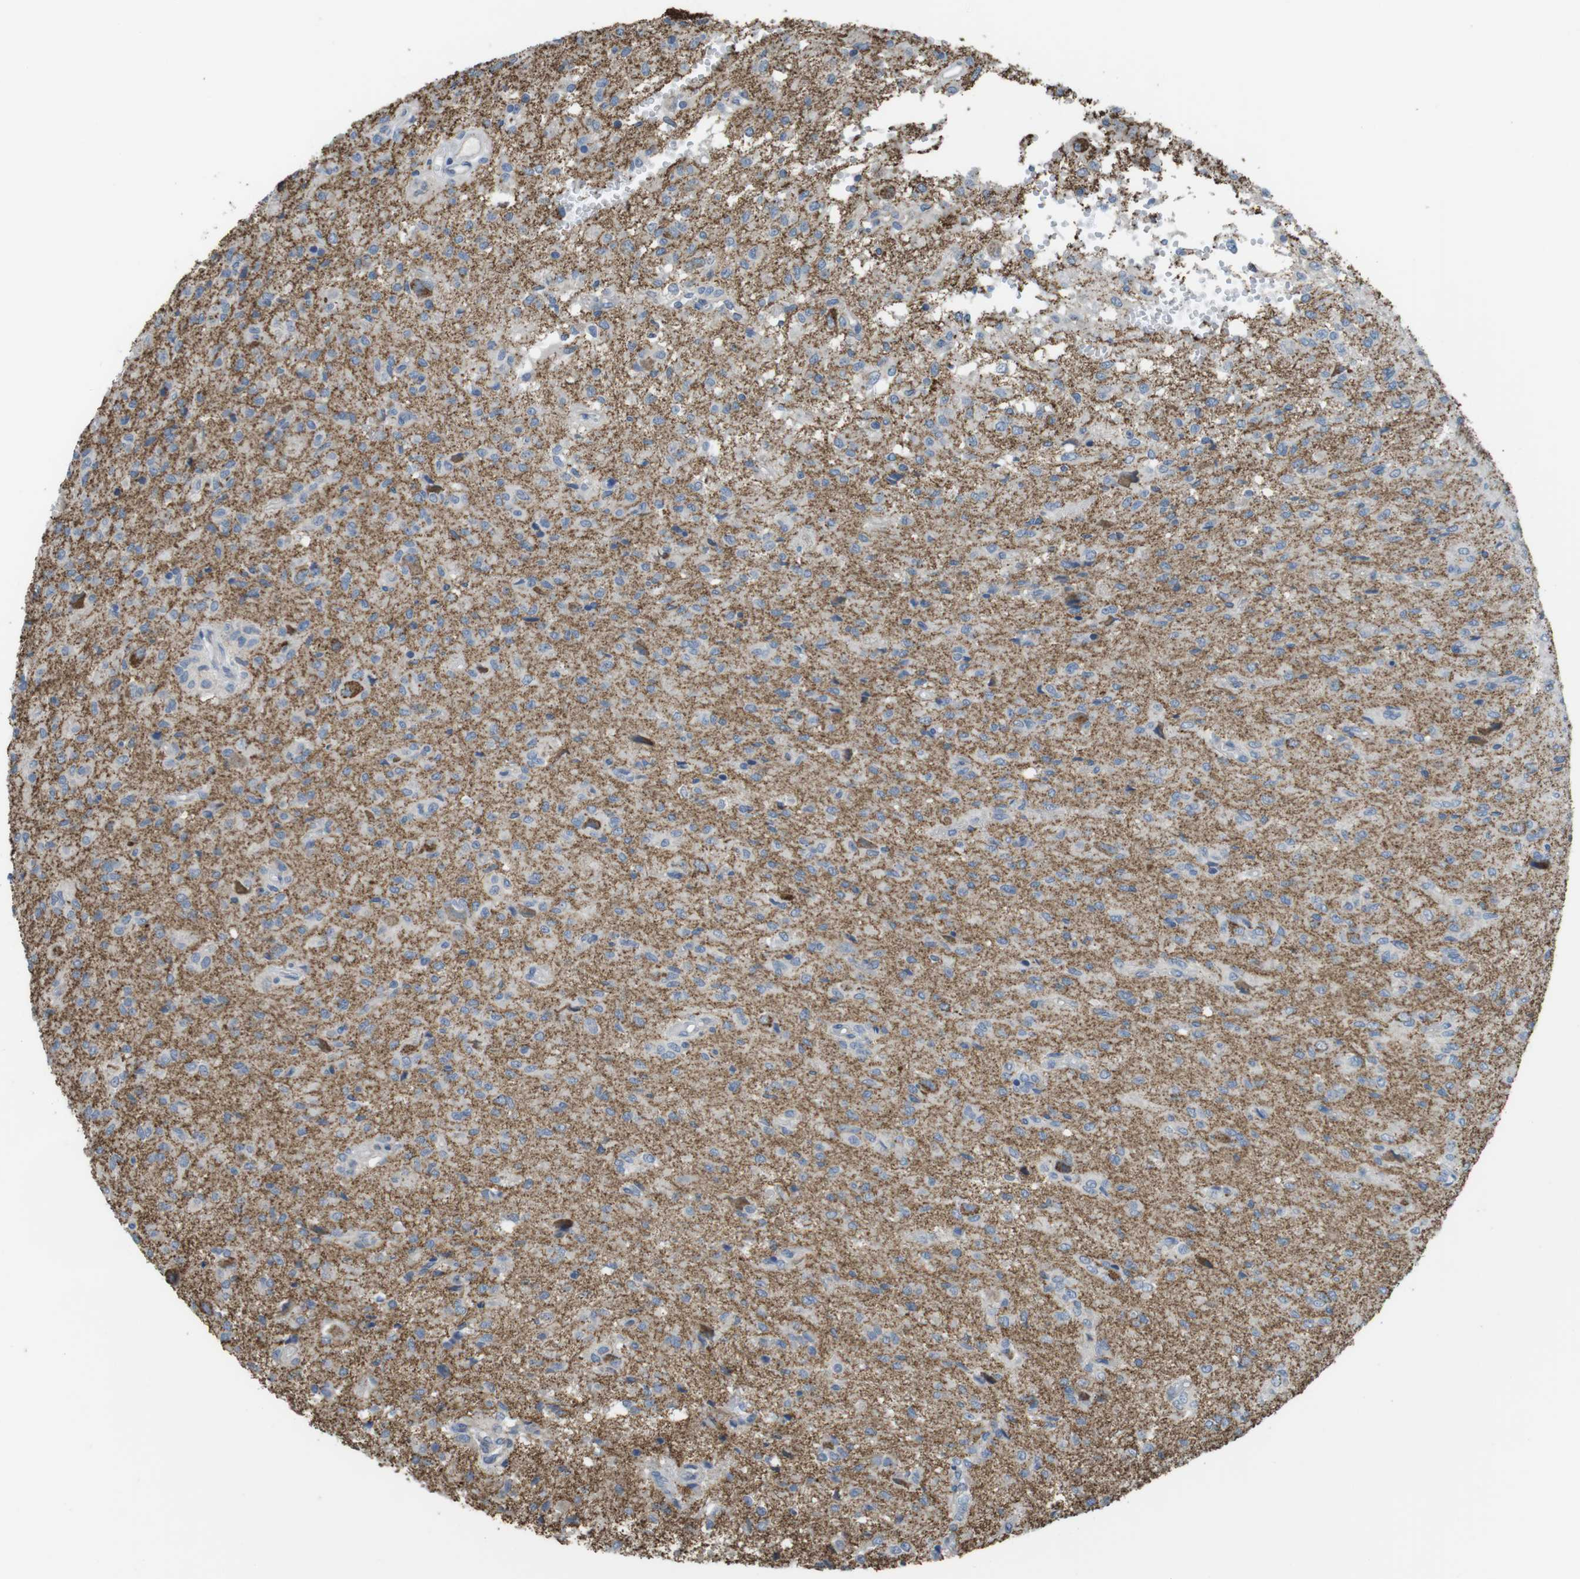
{"staining": {"intensity": "moderate", "quantity": ">75%", "location": "cytoplasmic/membranous"}, "tissue": "glioma", "cell_type": "Tumor cells", "image_type": "cancer", "snomed": [{"axis": "morphology", "description": "Glioma, malignant, High grade"}, {"axis": "topography", "description": "Brain"}], "caption": "A micrograph of high-grade glioma (malignant) stained for a protein shows moderate cytoplasmic/membranous brown staining in tumor cells. (Brightfield microscopy of DAB IHC at high magnification).", "gene": "GRIK2", "patient": {"sex": "female", "age": 59}}